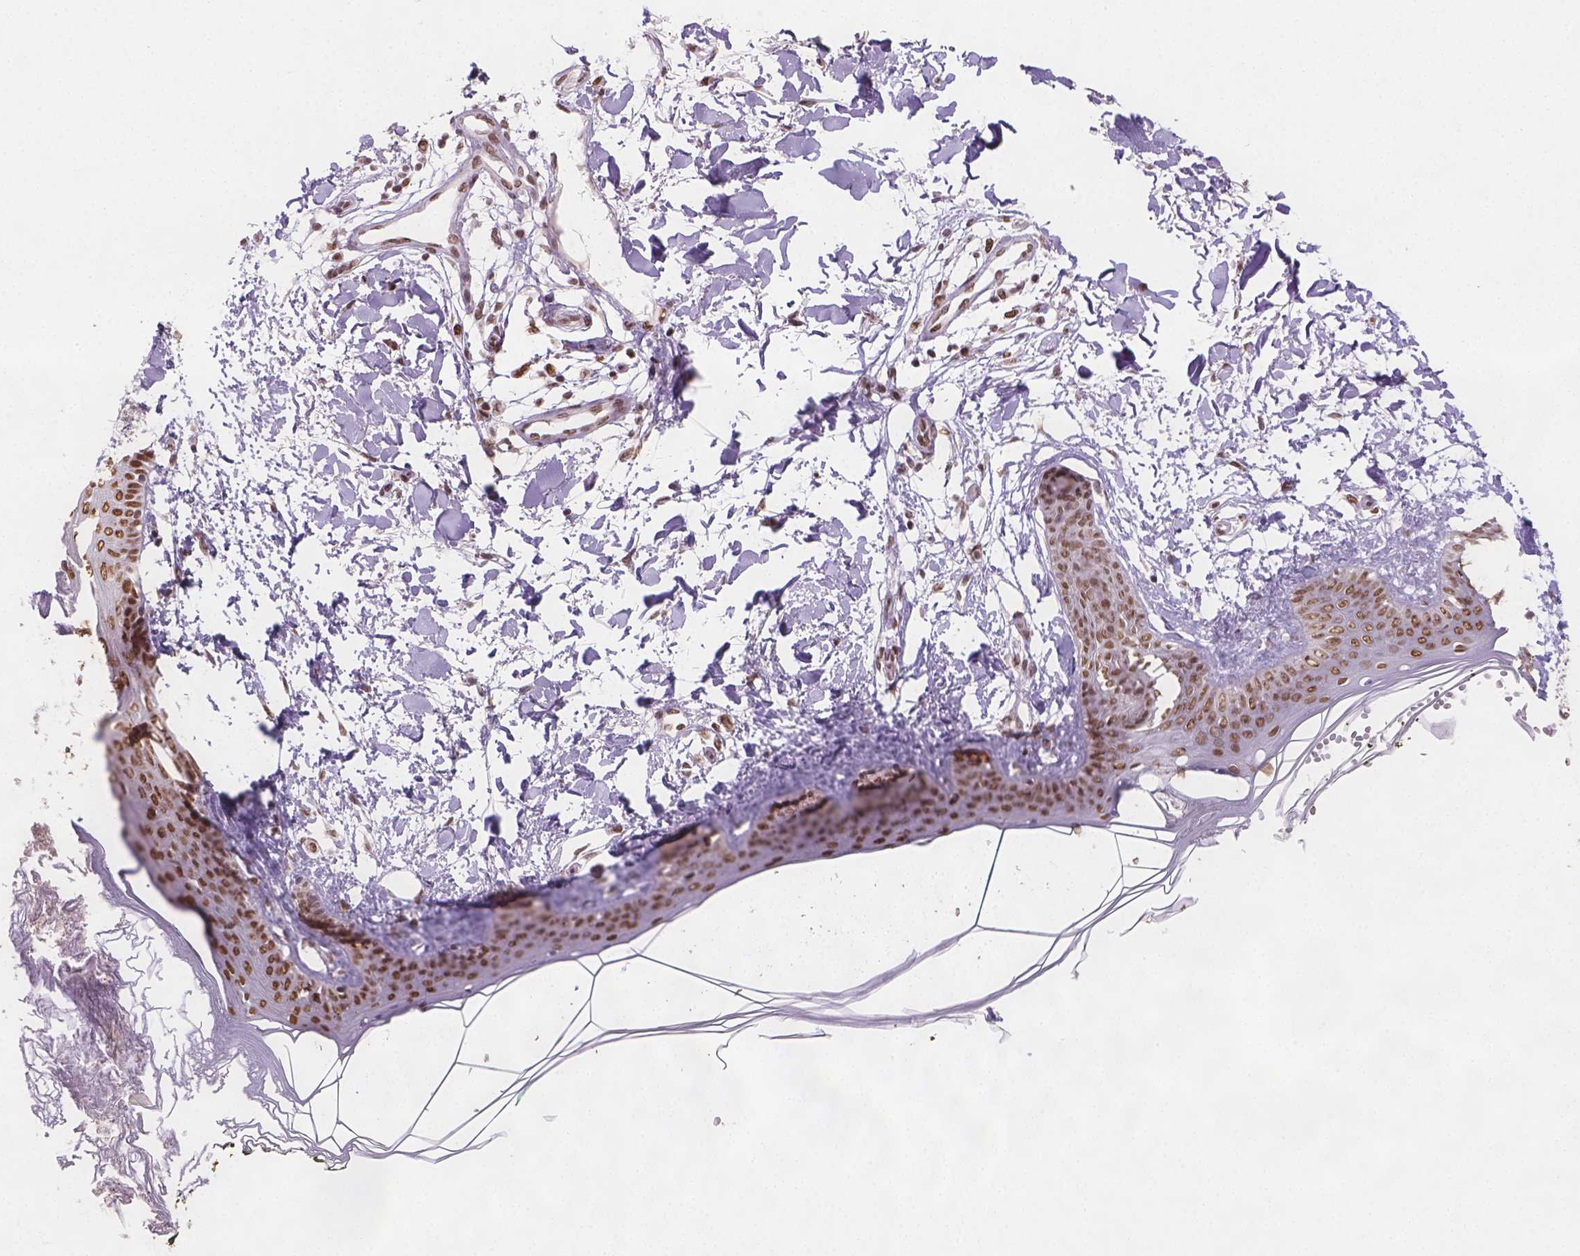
{"staining": {"intensity": "moderate", "quantity": ">75%", "location": "nuclear"}, "tissue": "skin", "cell_type": "Fibroblasts", "image_type": "normal", "snomed": [{"axis": "morphology", "description": "Normal tissue, NOS"}, {"axis": "topography", "description": "Skin"}], "caption": "Moderate nuclear positivity for a protein is present in approximately >75% of fibroblasts of normal skin using IHC.", "gene": "FANCE", "patient": {"sex": "female", "age": 34}}